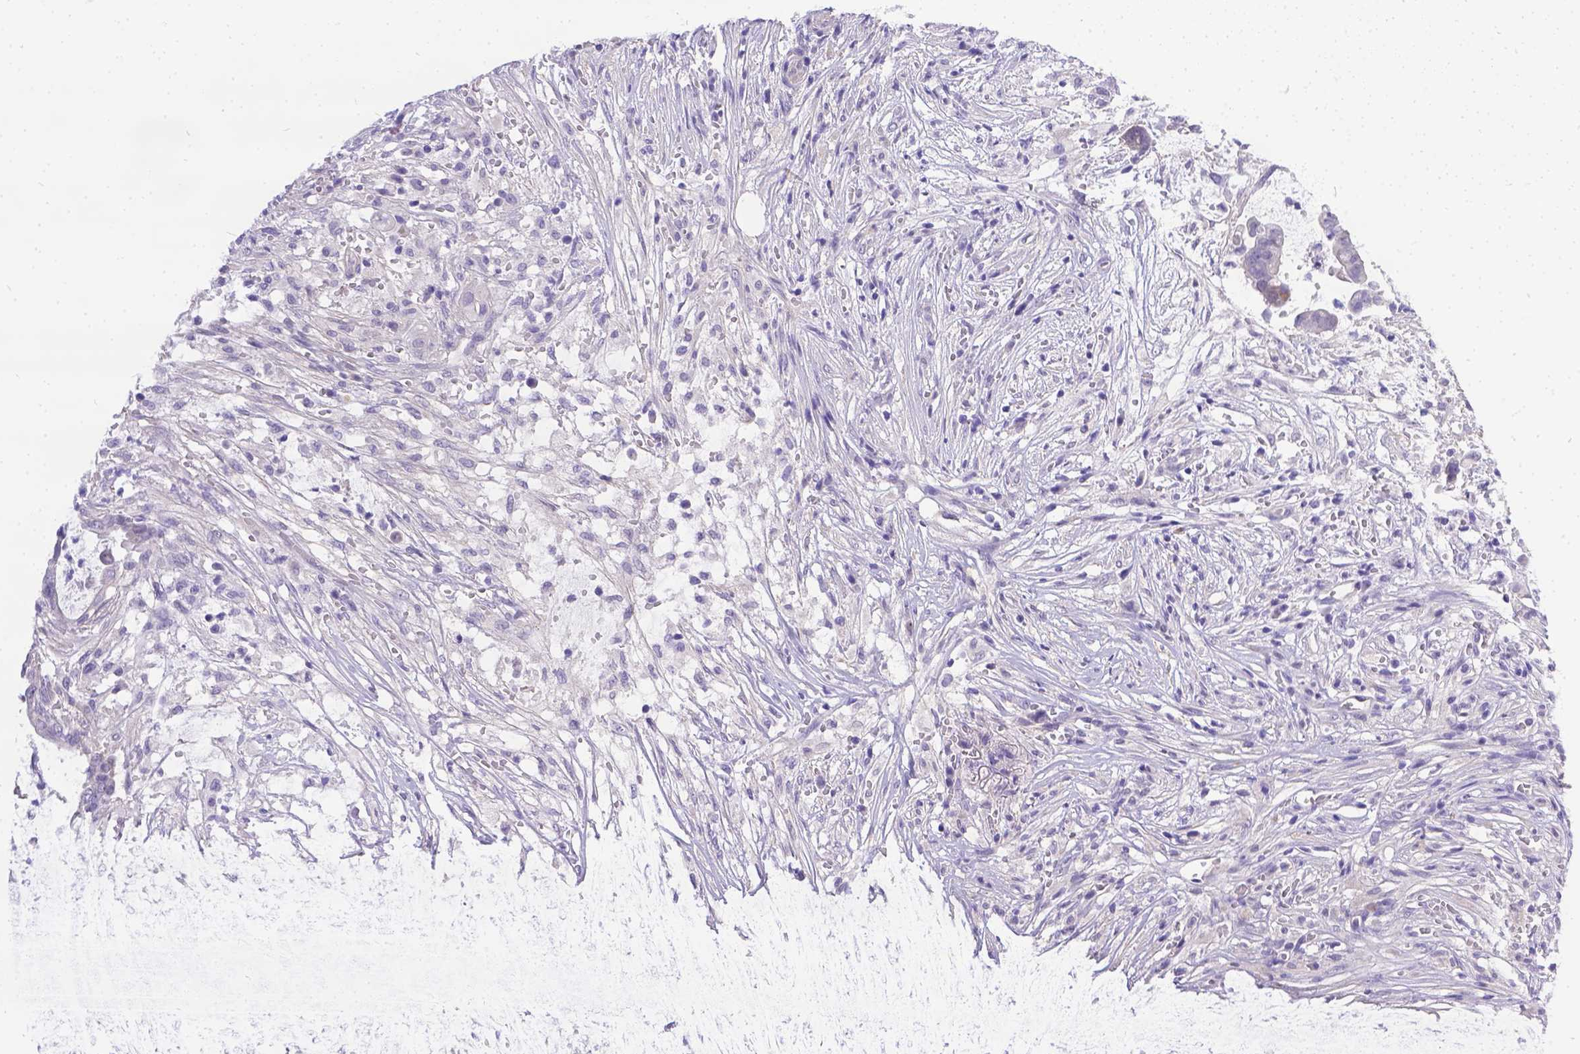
{"staining": {"intensity": "negative", "quantity": "none", "location": "none"}, "tissue": "pancreatic cancer", "cell_type": "Tumor cells", "image_type": "cancer", "snomed": [{"axis": "morphology", "description": "Adenocarcinoma, NOS"}, {"axis": "topography", "description": "Pancreas"}], "caption": "Human pancreatic cancer (adenocarcinoma) stained for a protein using immunohistochemistry displays no expression in tumor cells.", "gene": "DLEC1", "patient": {"sex": "male", "age": 61}}